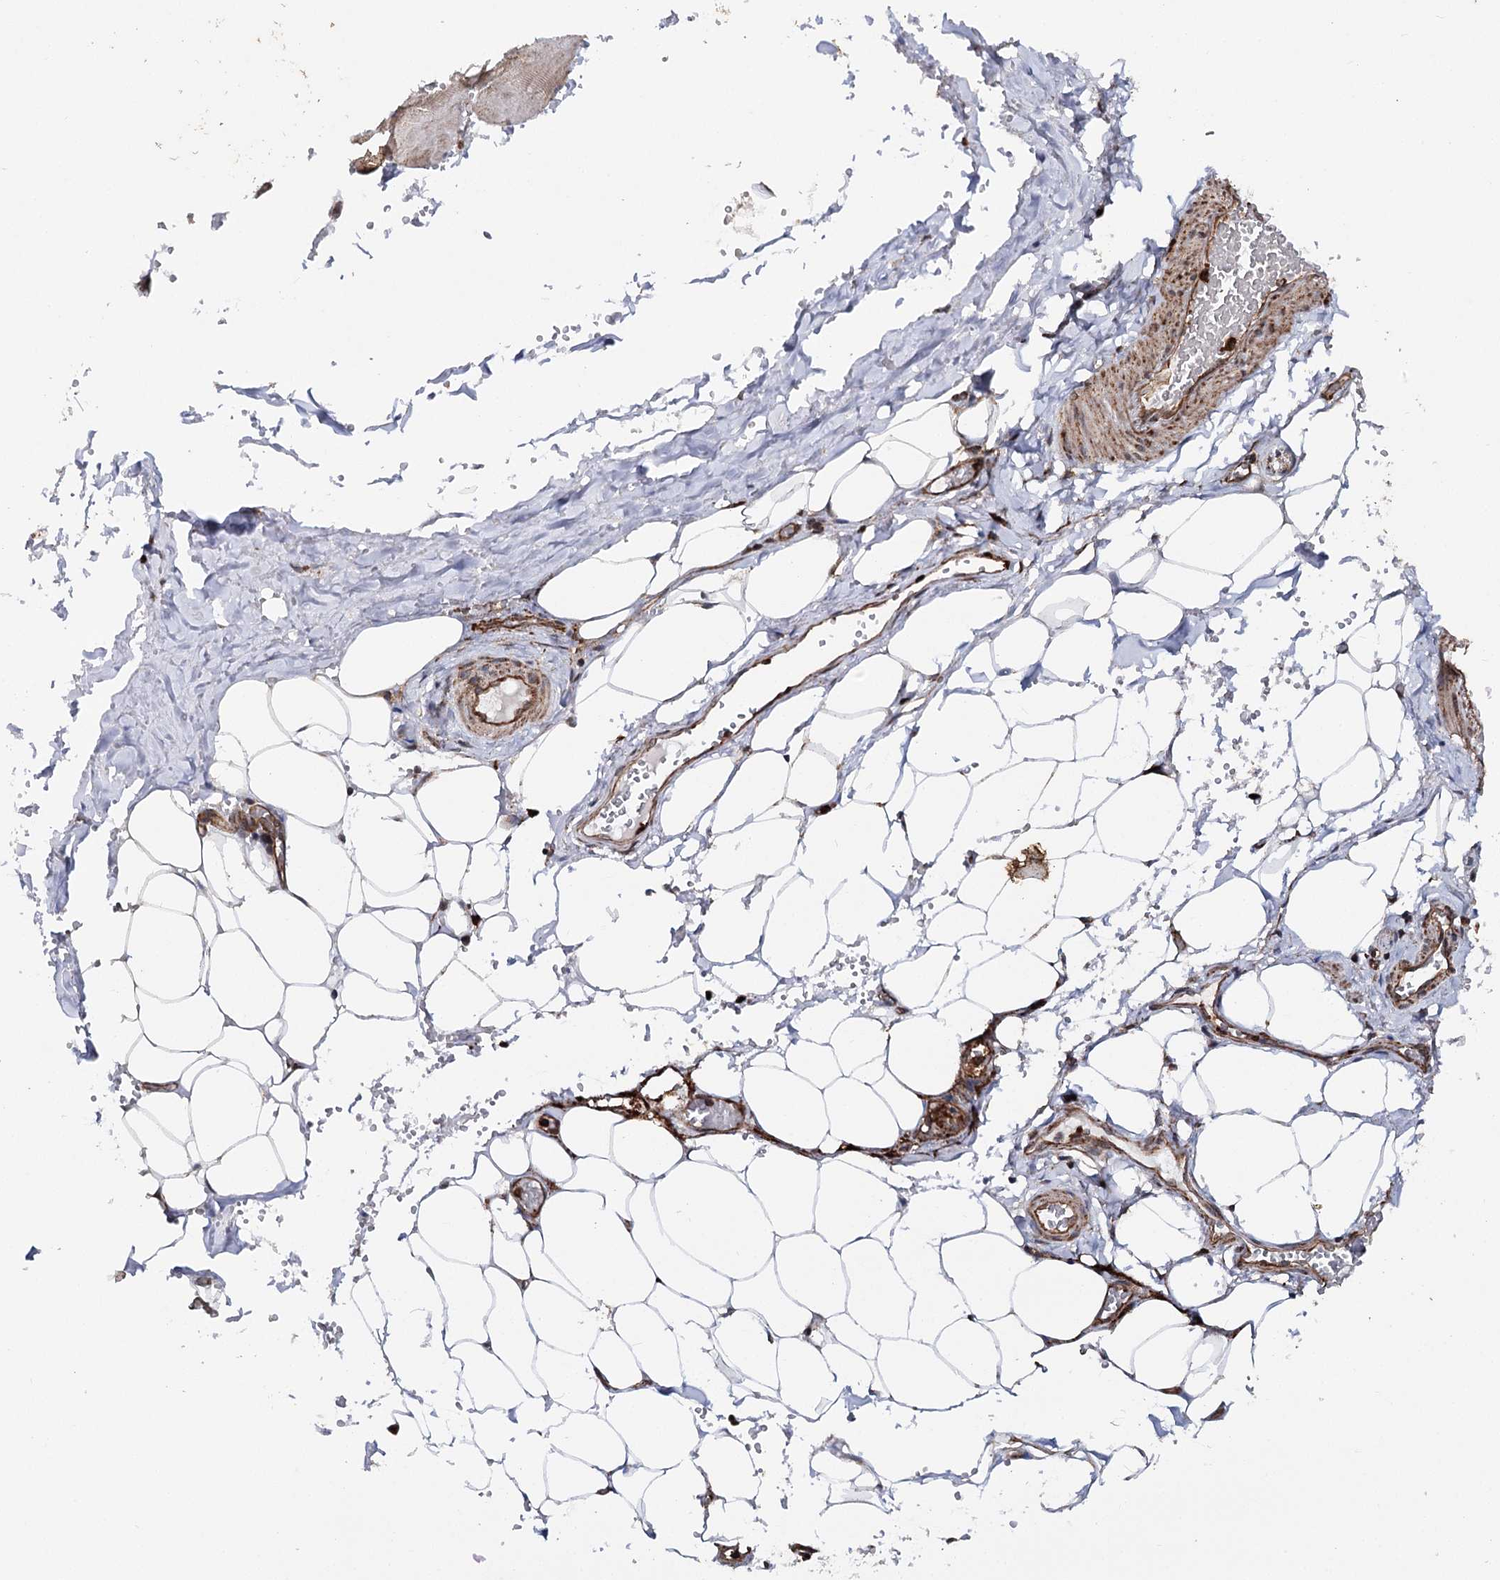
{"staining": {"intensity": "negative", "quantity": "none", "location": "none"}, "tissue": "adipose tissue", "cell_type": "Adipocytes", "image_type": "normal", "snomed": [{"axis": "morphology", "description": "Normal tissue, NOS"}, {"axis": "topography", "description": "Skeletal muscle"}, {"axis": "topography", "description": "Peripheral nerve tissue"}], "caption": "Protein analysis of benign adipose tissue displays no significant expression in adipocytes. (Immunohistochemistry, brightfield microscopy, high magnification).", "gene": "FGFR1OP2", "patient": {"sex": "female", "age": 55}}